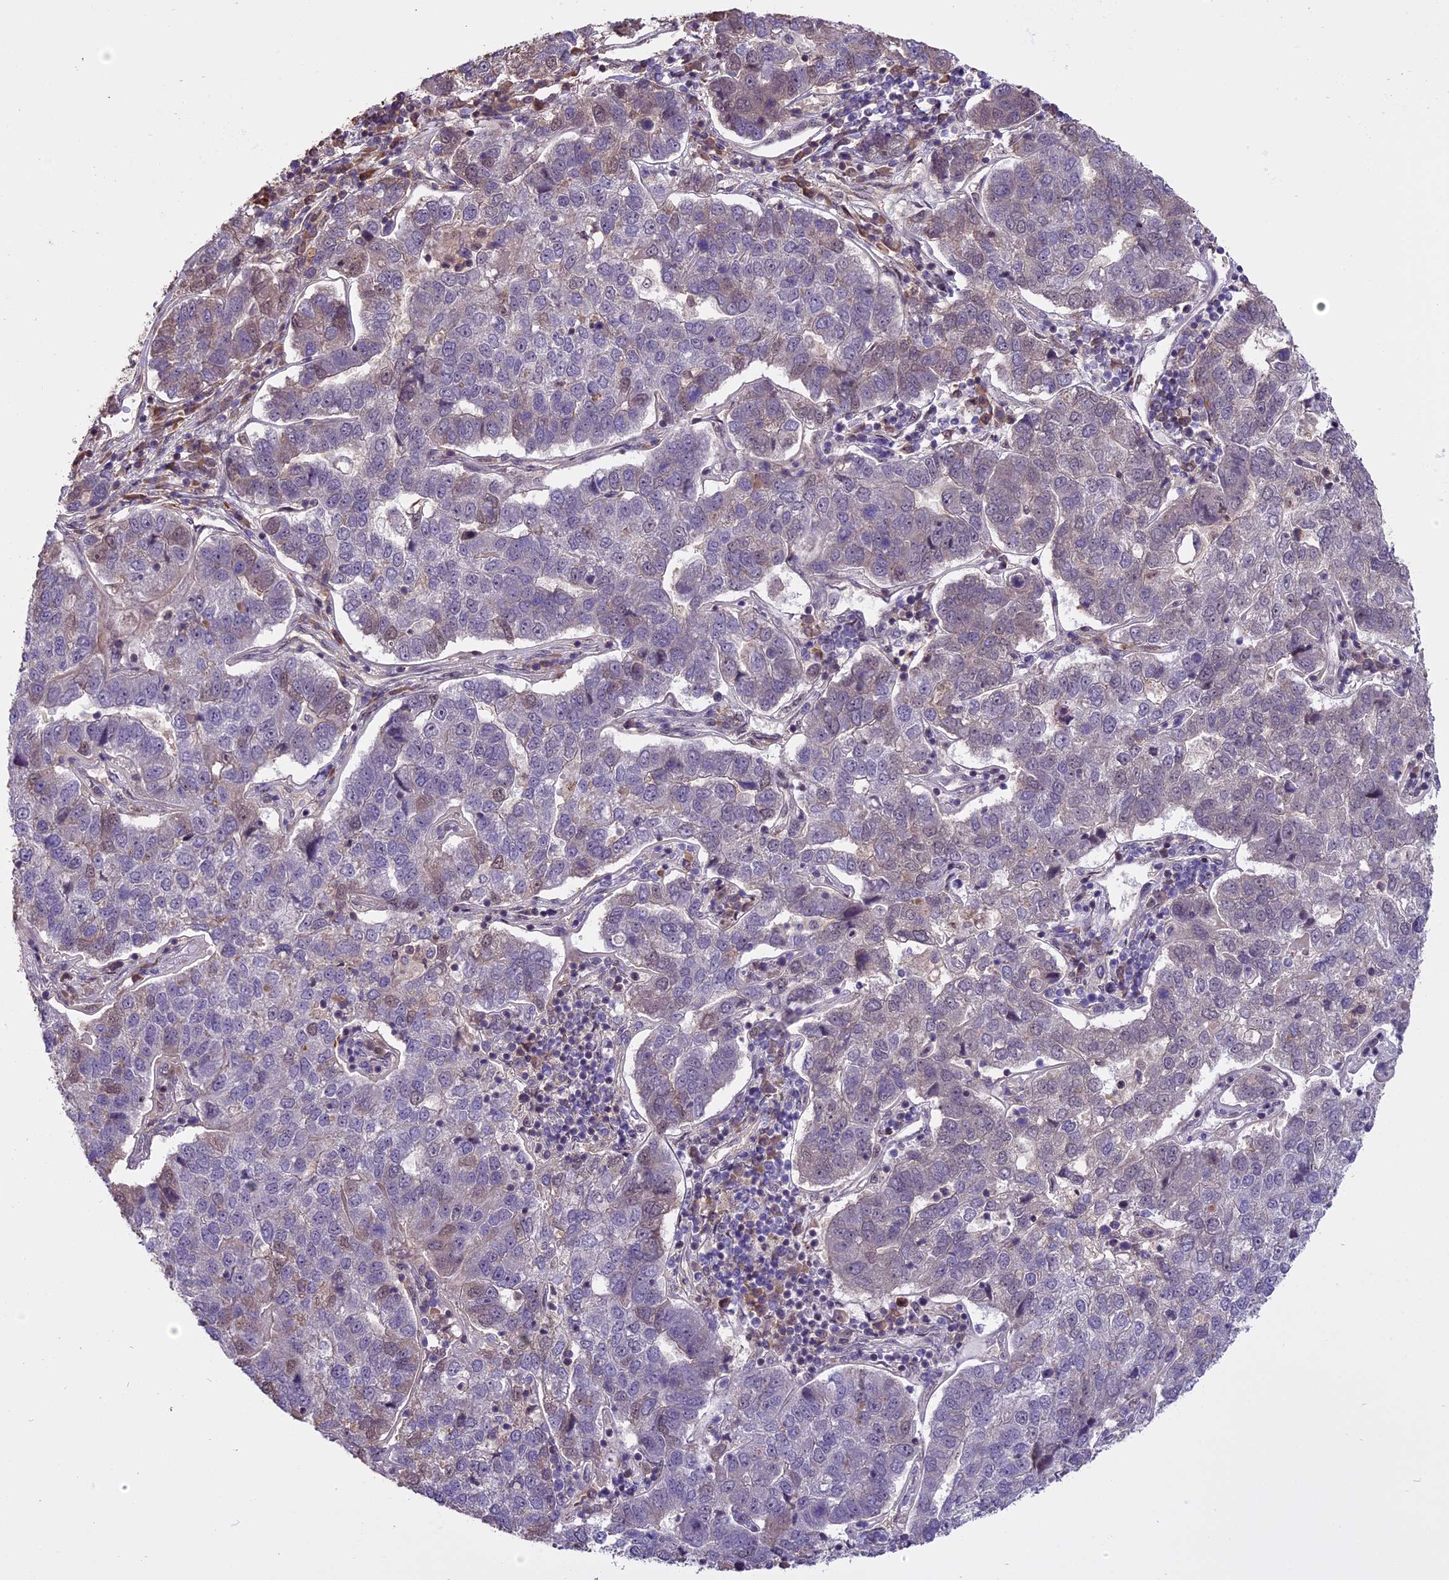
{"staining": {"intensity": "negative", "quantity": "none", "location": "none"}, "tissue": "pancreatic cancer", "cell_type": "Tumor cells", "image_type": "cancer", "snomed": [{"axis": "morphology", "description": "Adenocarcinoma, NOS"}, {"axis": "topography", "description": "Pancreas"}], "caption": "Adenocarcinoma (pancreatic) was stained to show a protein in brown. There is no significant staining in tumor cells.", "gene": "ENHO", "patient": {"sex": "female", "age": 61}}